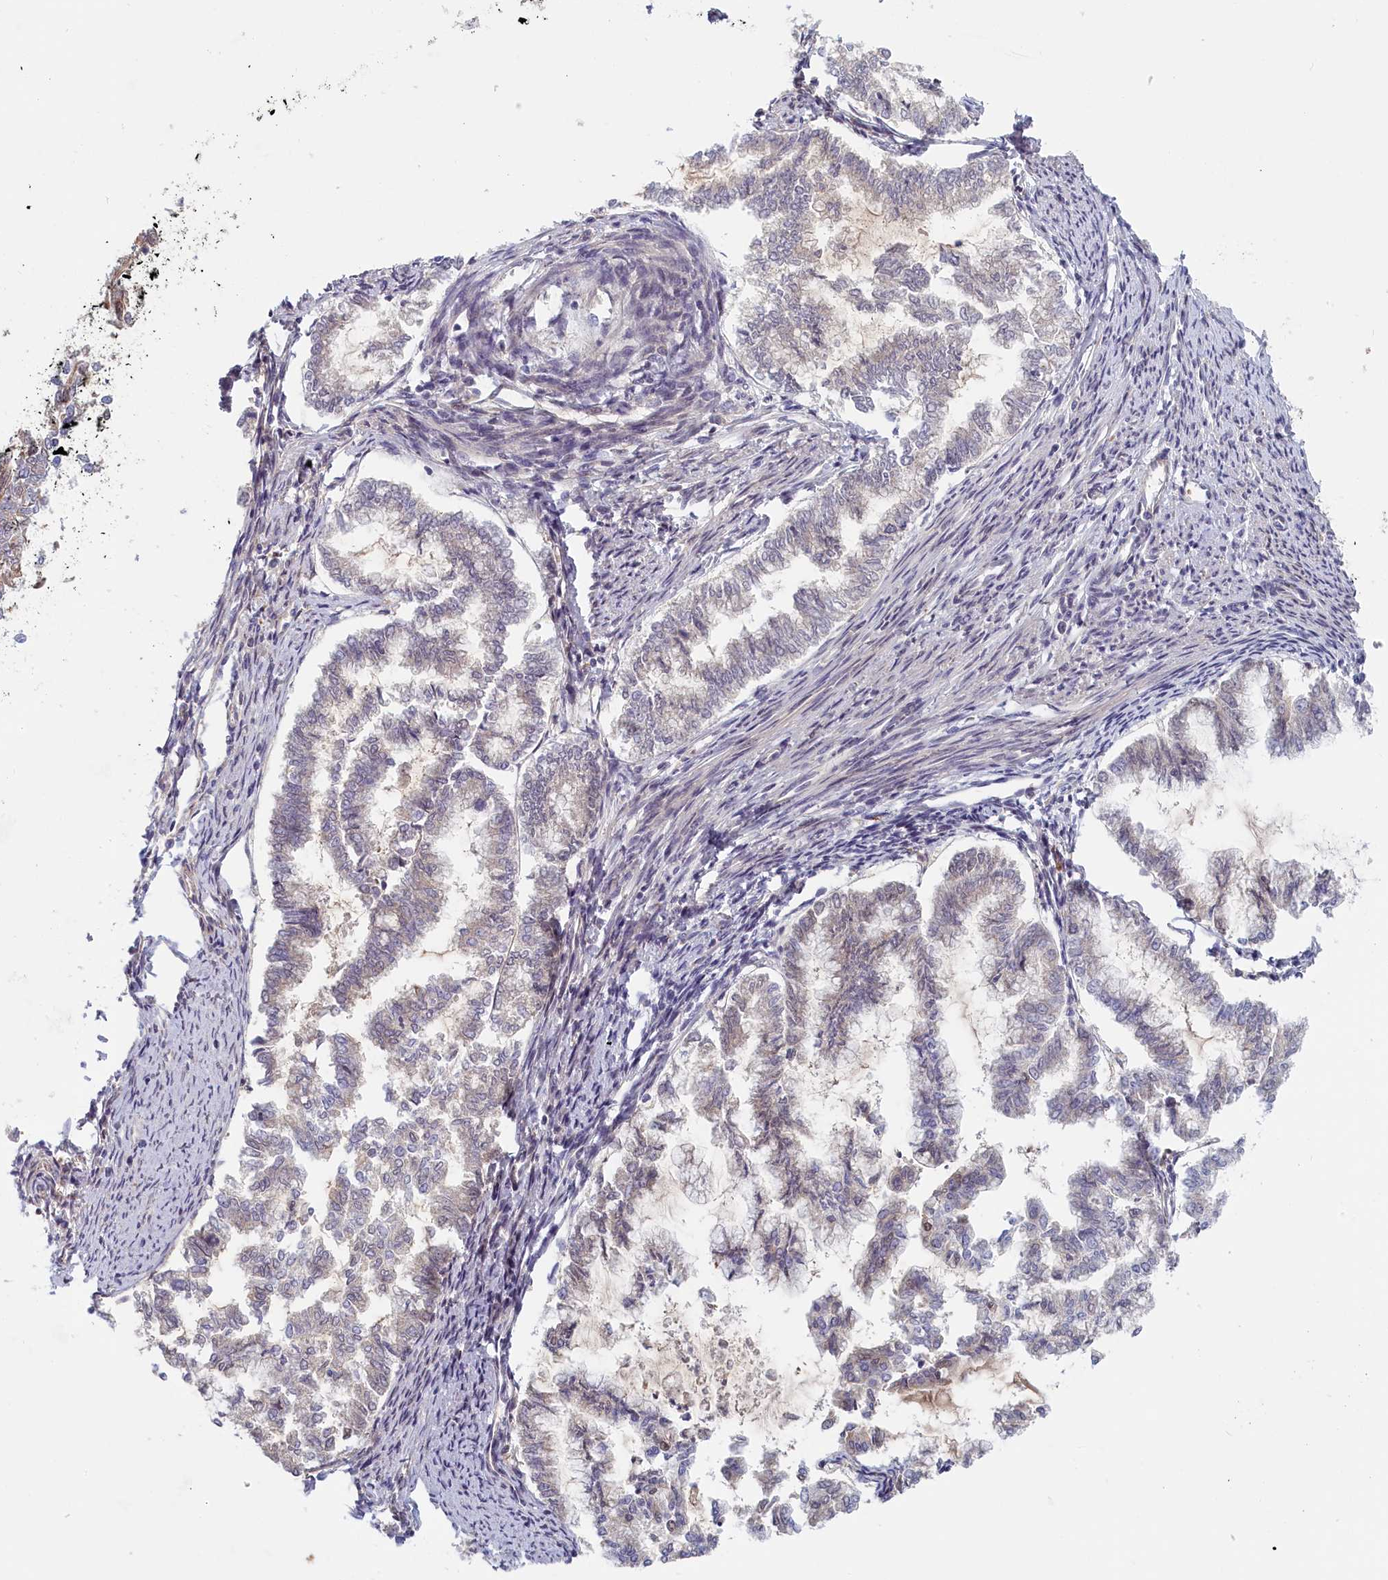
{"staining": {"intensity": "negative", "quantity": "none", "location": "none"}, "tissue": "endometrial cancer", "cell_type": "Tumor cells", "image_type": "cancer", "snomed": [{"axis": "morphology", "description": "Adenocarcinoma, NOS"}, {"axis": "topography", "description": "Endometrium"}], "caption": "High power microscopy photomicrograph of an IHC micrograph of endometrial adenocarcinoma, revealing no significant positivity in tumor cells.", "gene": "STX16", "patient": {"sex": "female", "age": 79}}